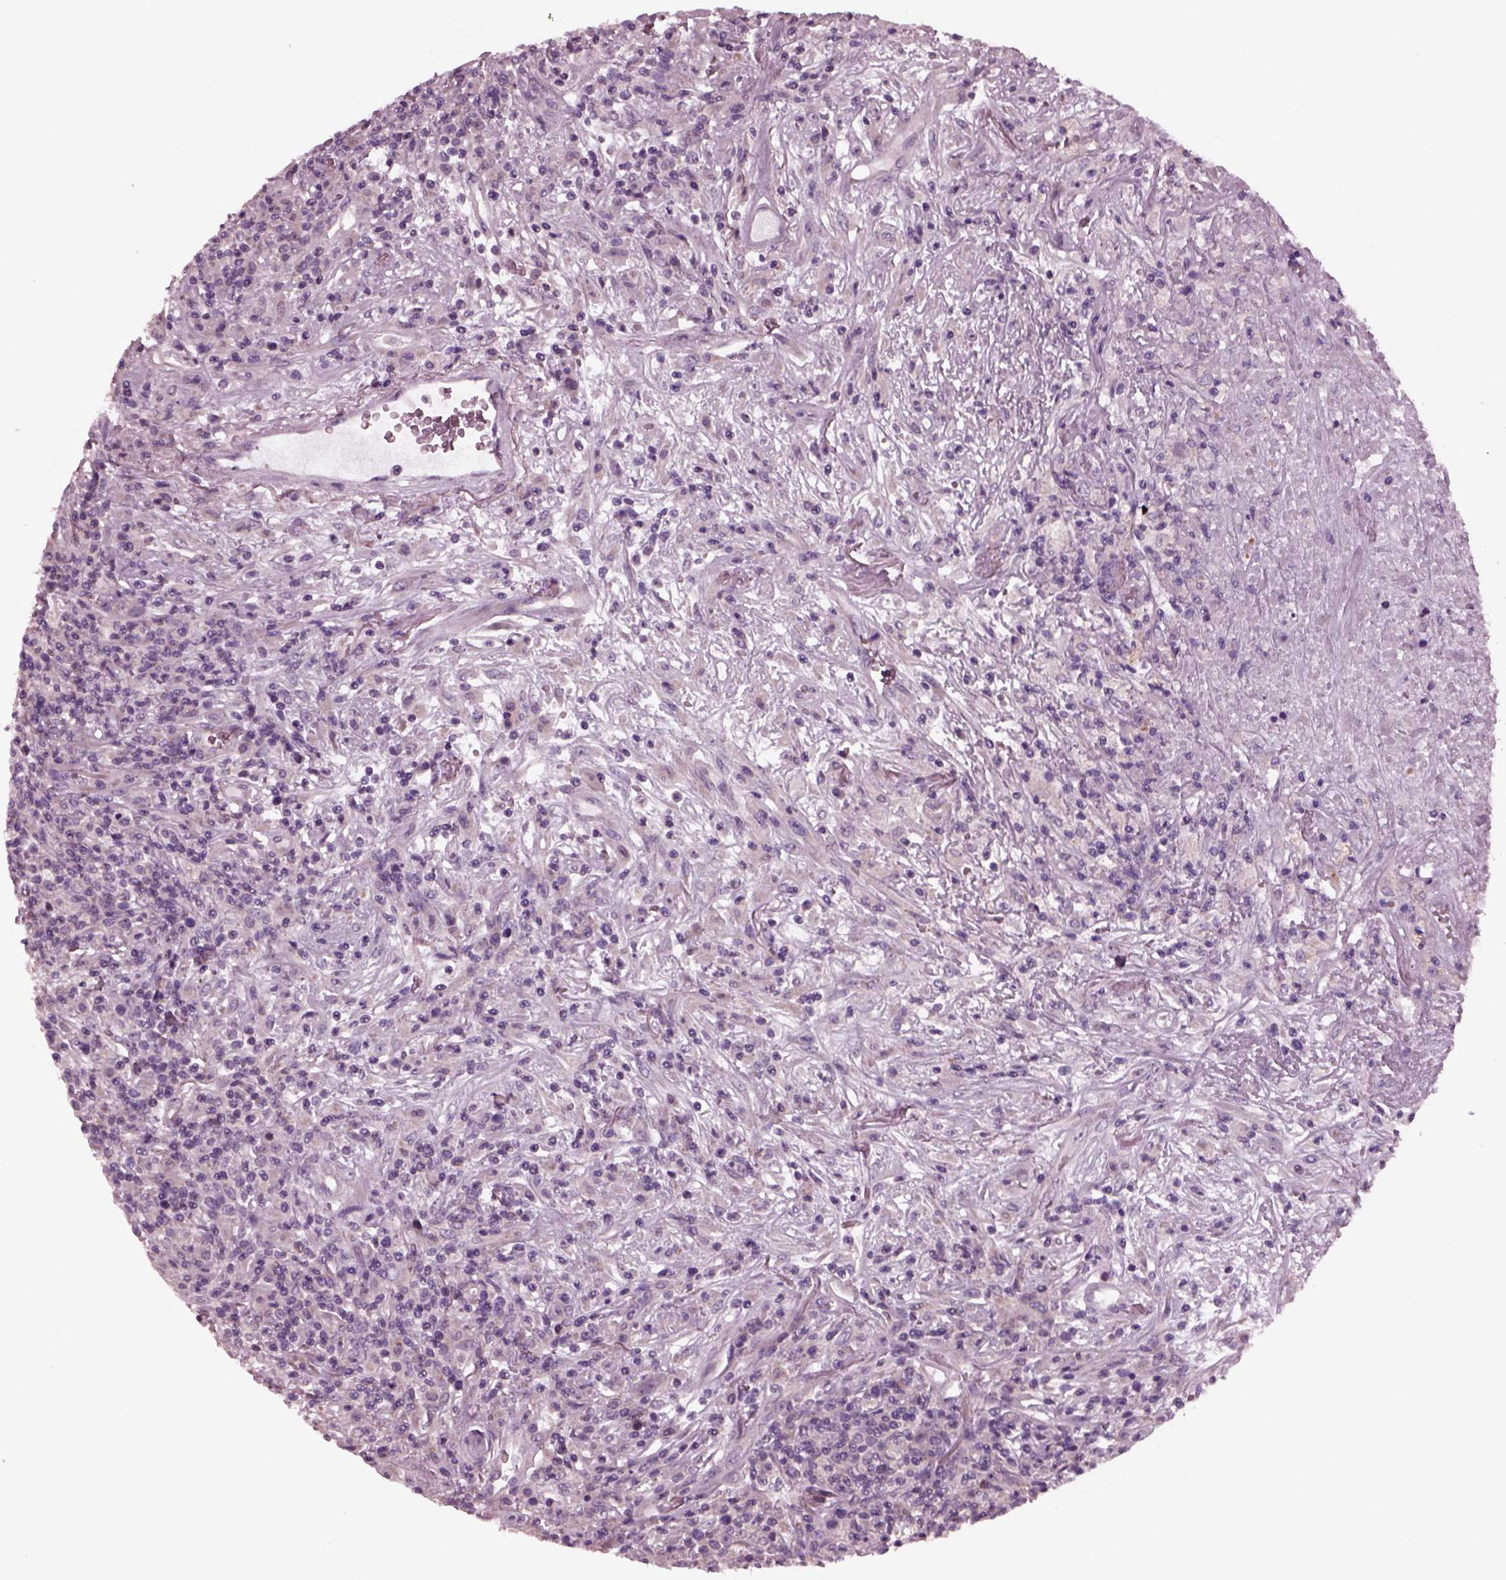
{"staining": {"intensity": "negative", "quantity": "none", "location": "none"}, "tissue": "lymphoma", "cell_type": "Tumor cells", "image_type": "cancer", "snomed": [{"axis": "morphology", "description": "Malignant lymphoma, non-Hodgkin's type, High grade"}, {"axis": "topography", "description": "Lung"}], "caption": "IHC histopathology image of lymphoma stained for a protein (brown), which shows no staining in tumor cells. (DAB immunohistochemistry visualized using brightfield microscopy, high magnification).", "gene": "AP4M1", "patient": {"sex": "male", "age": 79}}